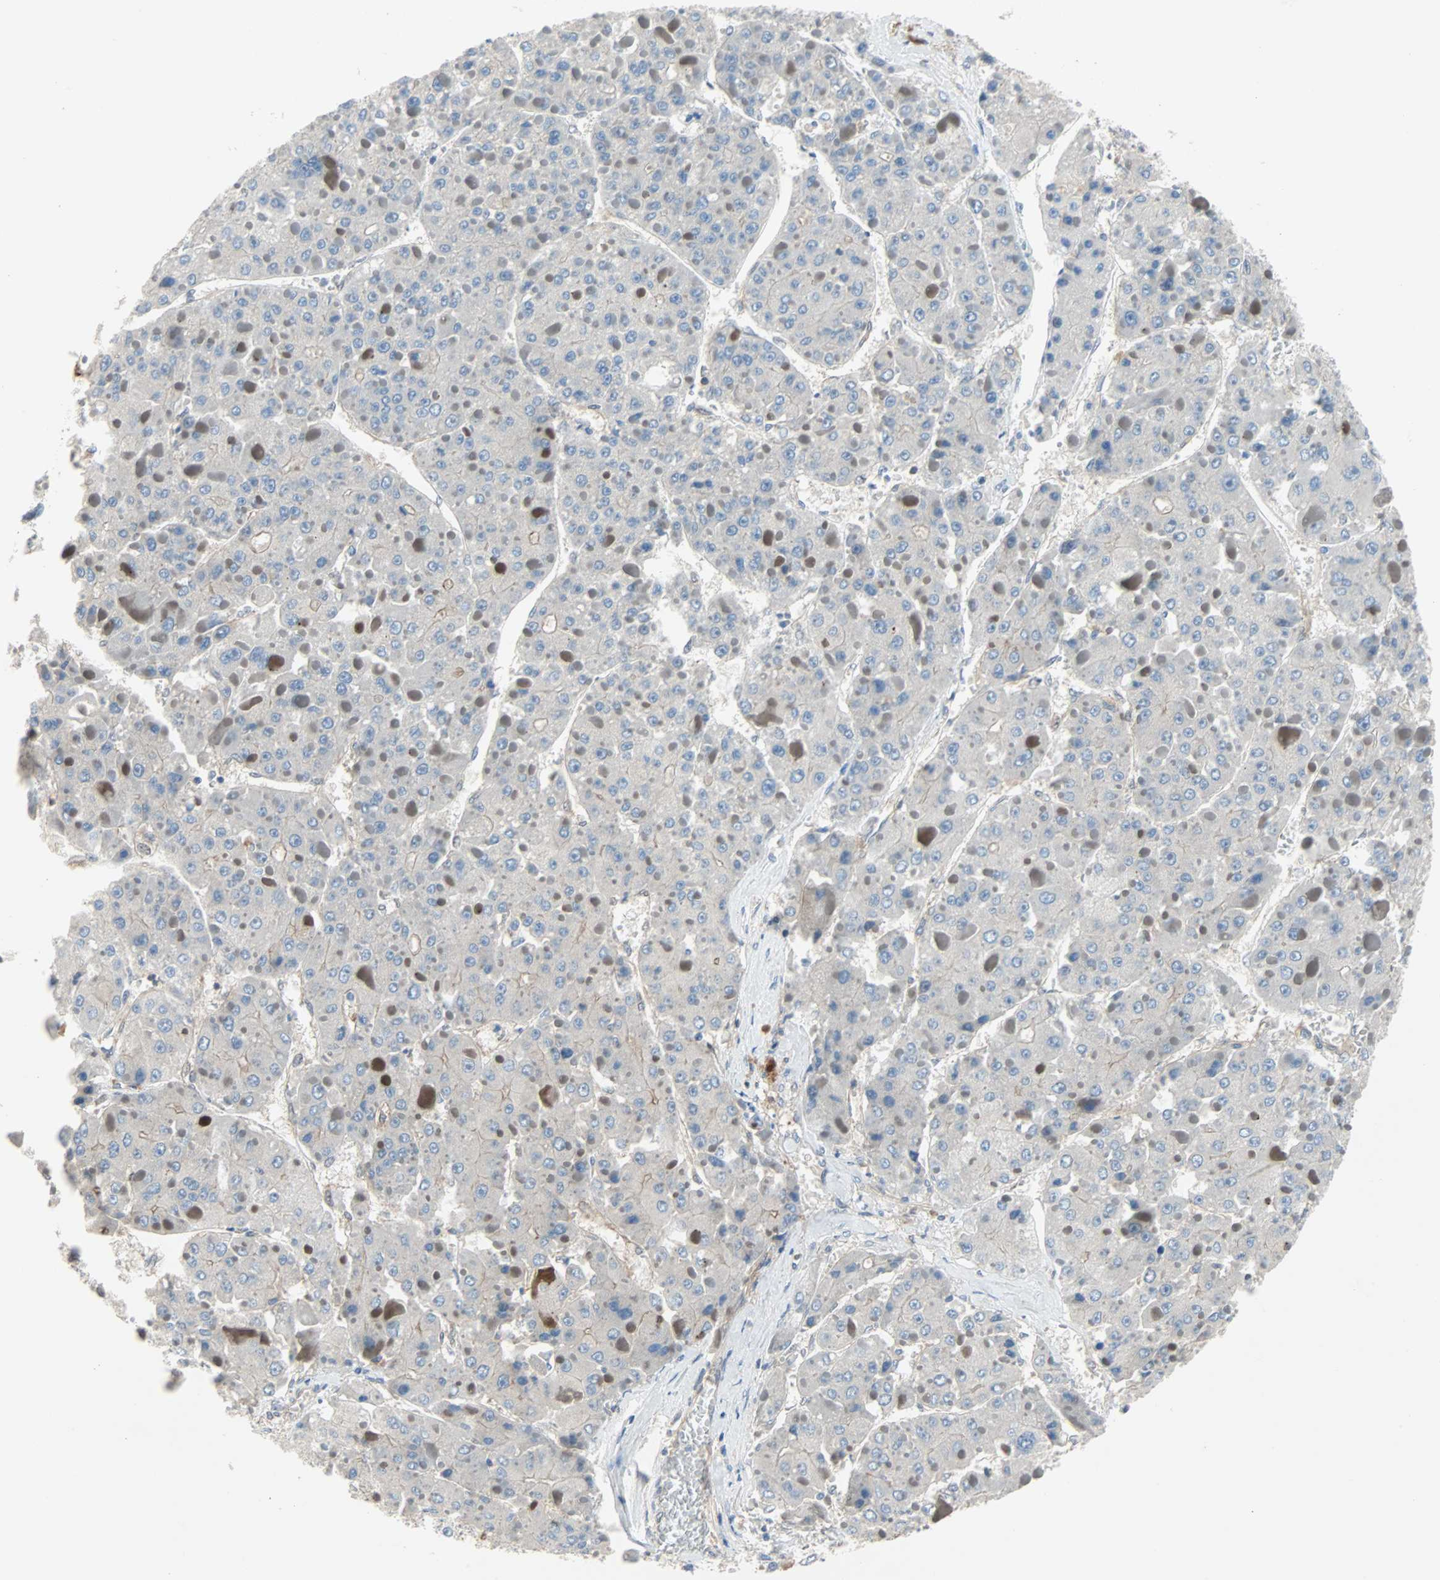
{"staining": {"intensity": "negative", "quantity": "none", "location": "none"}, "tissue": "liver cancer", "cell_type": "Tumor cells", "image_type": "cancer", "snomed": [{"axis": "morphology", "description": "Carcinoma, Hepatocellular, NOS"}, {"axis": "topography", "description": "Liver"}], "caption": "Liver cancer stained for a protein using IHC demonstrates no staining tumor cells.", "gene": "TNFRSF12A", "patient": {"sex": "female", "age": 73}}